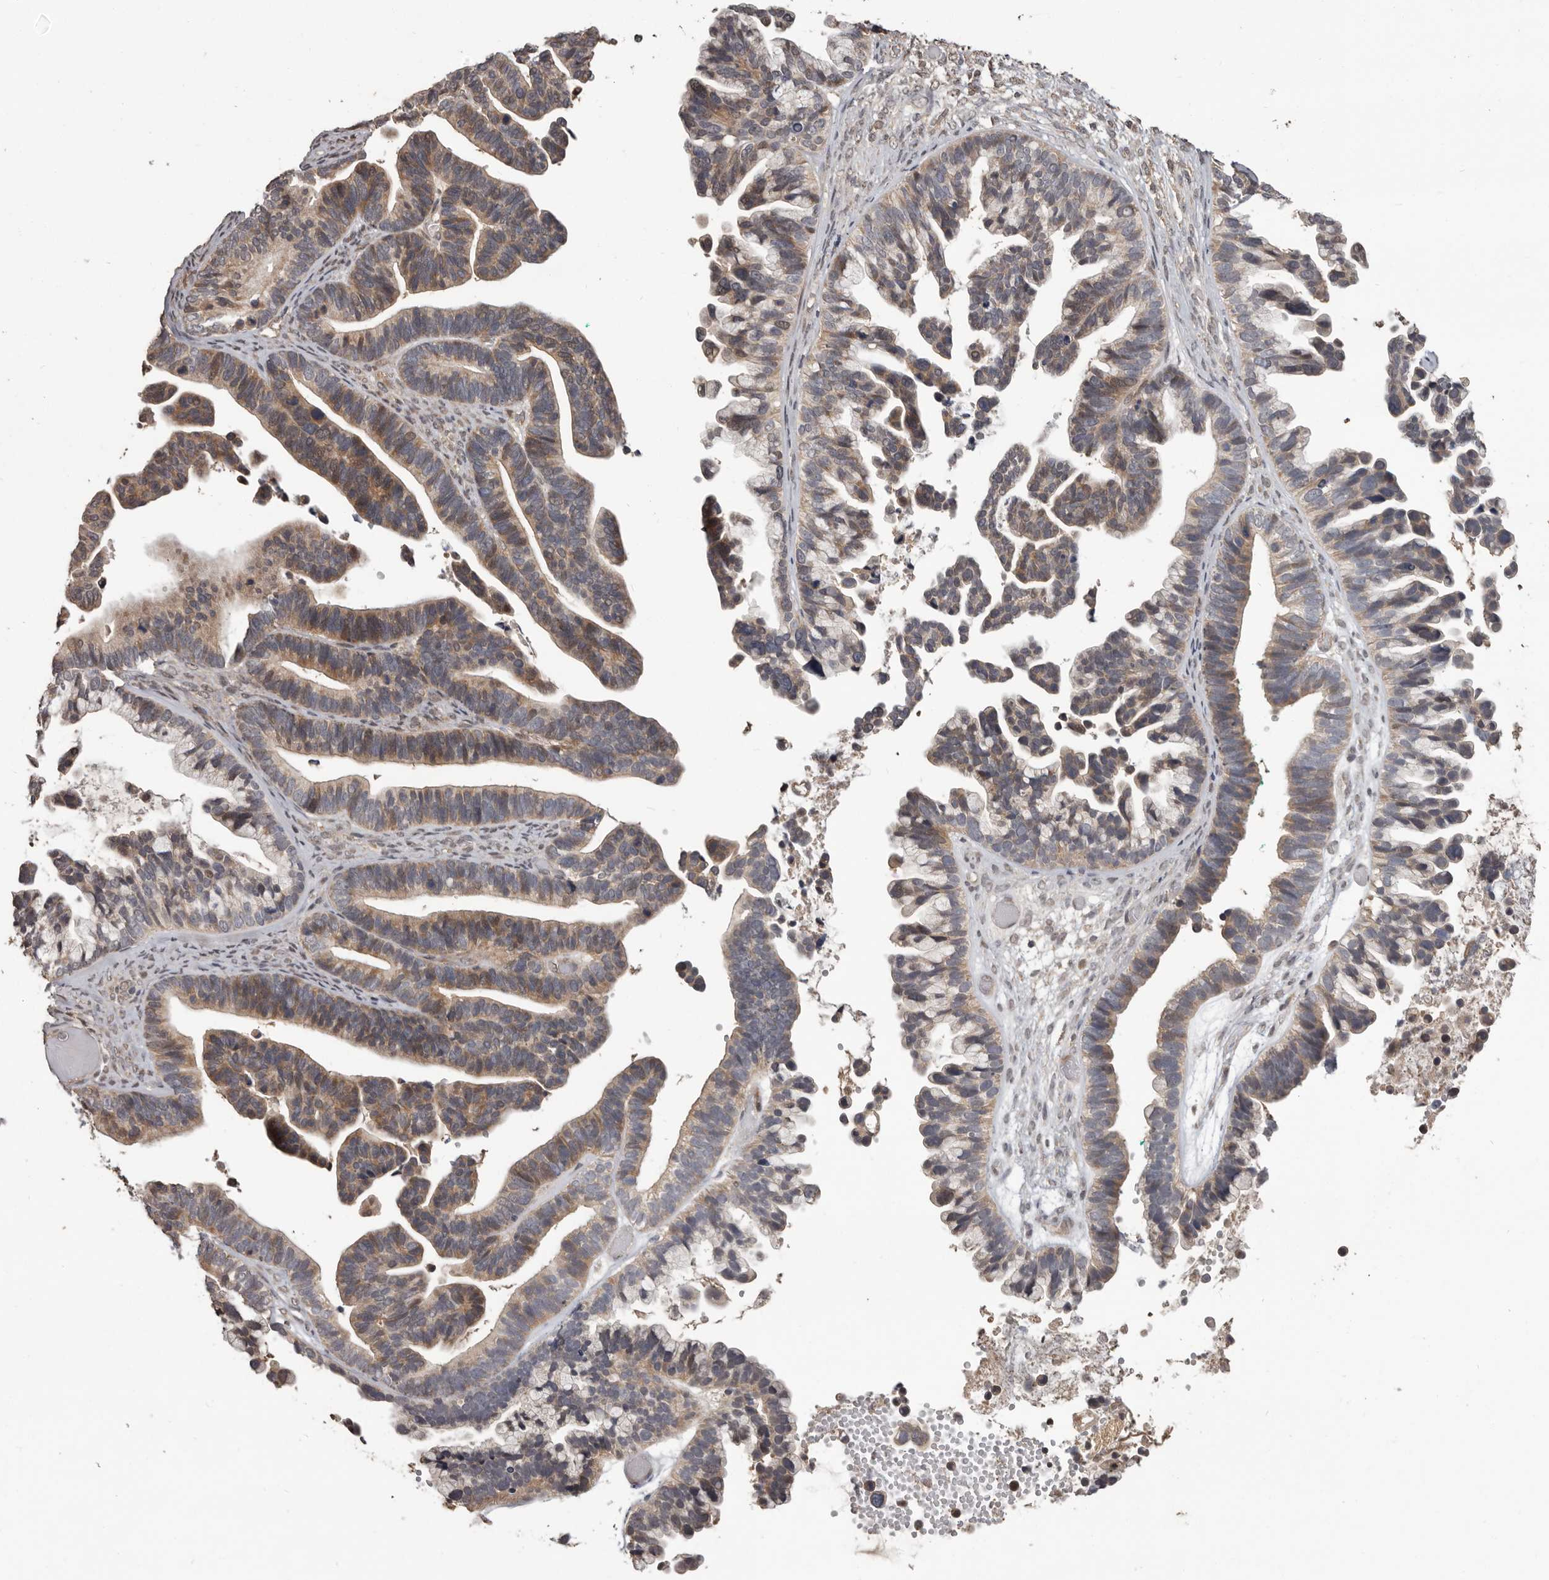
{"staining": {"intensity": "moderate", "quantity": "25%-75%", "location": "cytoplasmic/membranous"}, "tissue": "ovarian cancer", "cell_type": "Tumor cells", "image_type": "cancer", "snomed": [{"axis": "morphology", "description": "Cystadenocarcinoma, serous, NOS"}, {"axis": "topography", "description": "Ovary"}], "caption": "DAB immunohistochemical staining of serous cystadenocarcinoma (ovarian) exhibits moderate cytoplasmic/membranous protein positivity in about 25%-75% of tumor cells.", "gene": "ZFP14", "patient": {"sex": "female", "age": 56}}